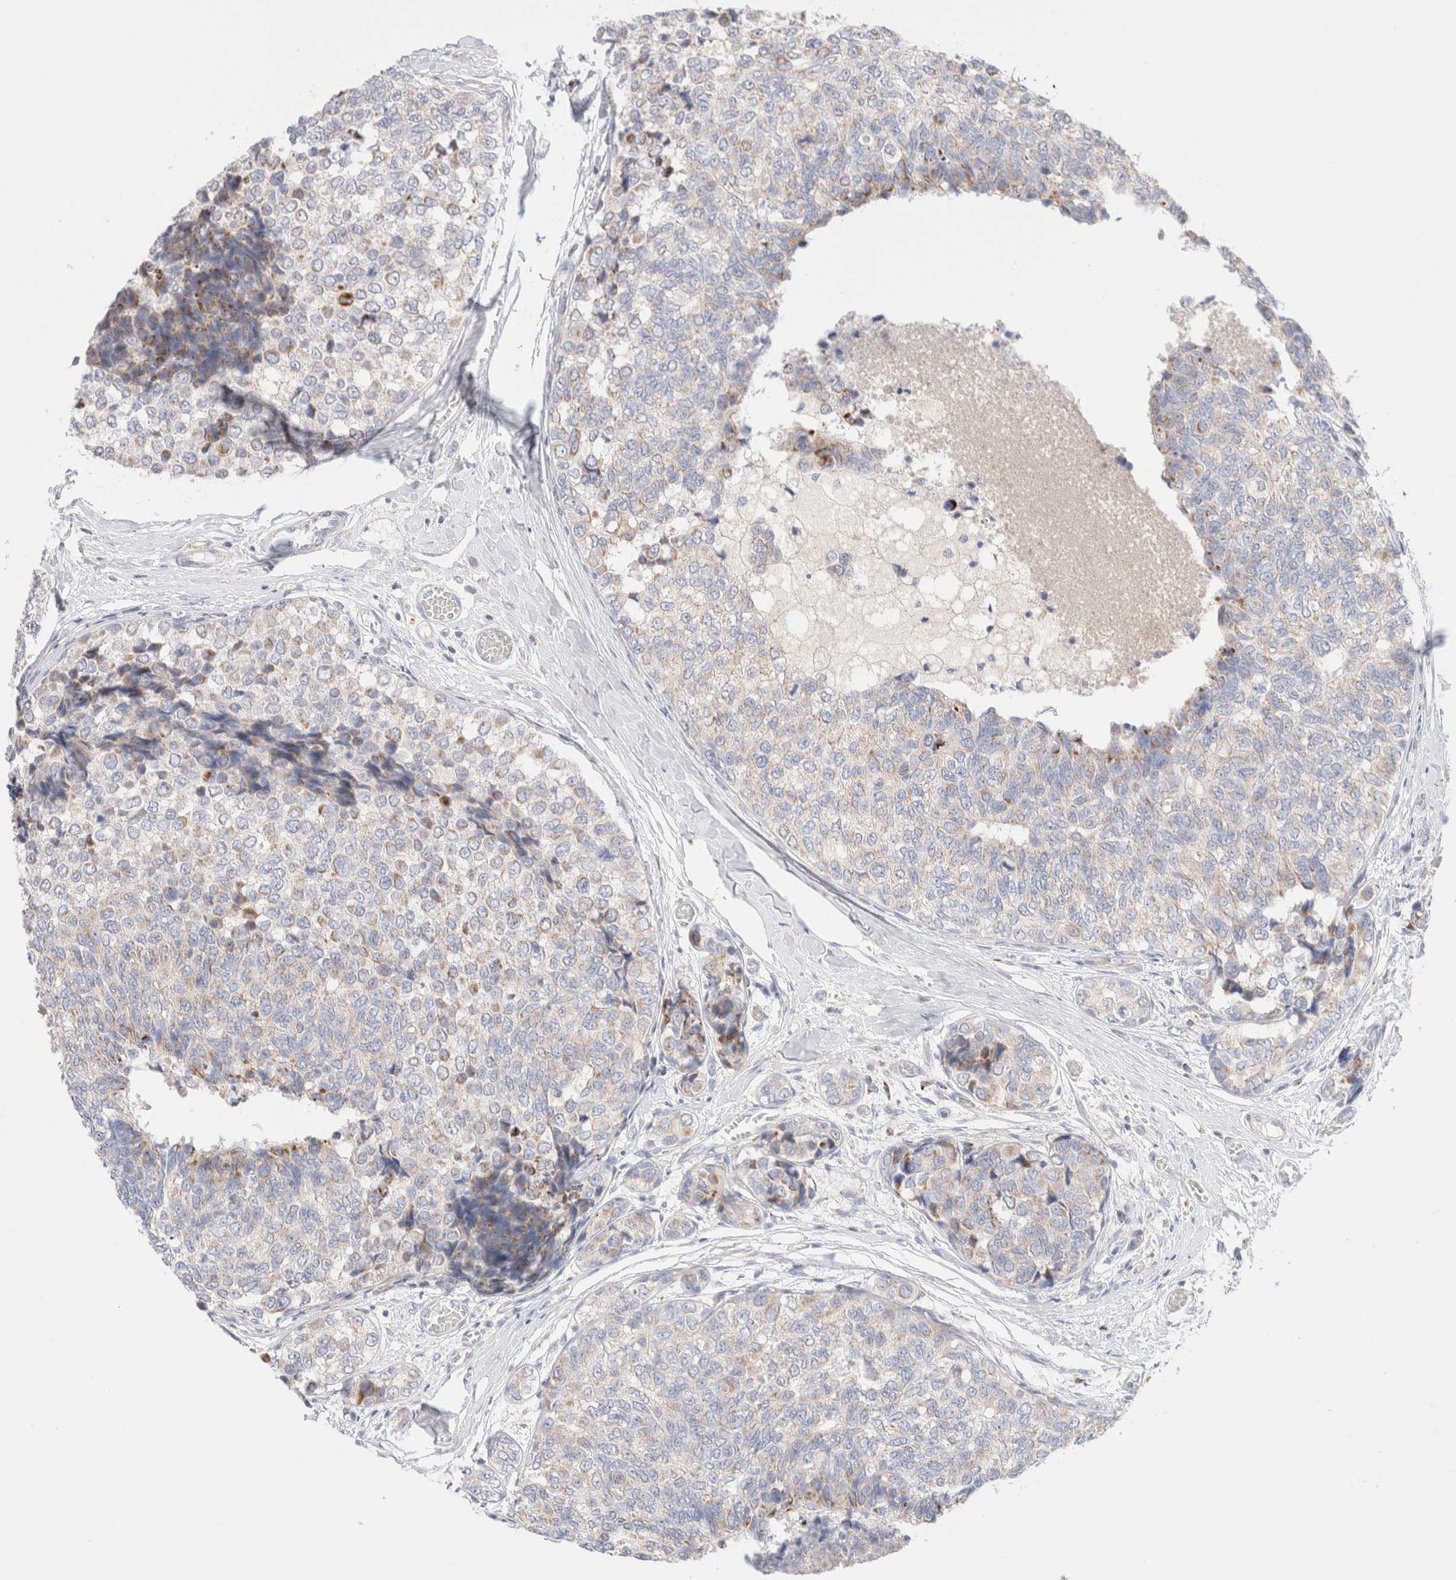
{"staining": {"intensity": "weak", "quantity": "<25%", "location": "cytoplasmic/membranous"}, "tissue": "breast cancer", "cell_type": "Tumor cells", "image_type": "cancer", "snomed": [{"axis": "morphology", "description": "Normal tissue, NOS"}, {"axis": "morphology", "description": "Duct carcinoma"}, {"axis": "topography", "description": "Breast"}], "caption": "Immunohistochemical staining of invasive ductal carcinoma (breast) displays no significant staining in tumor cells.", "gene": "ATP6V1C1", "patient": {"sex": "female", "age": 43}}